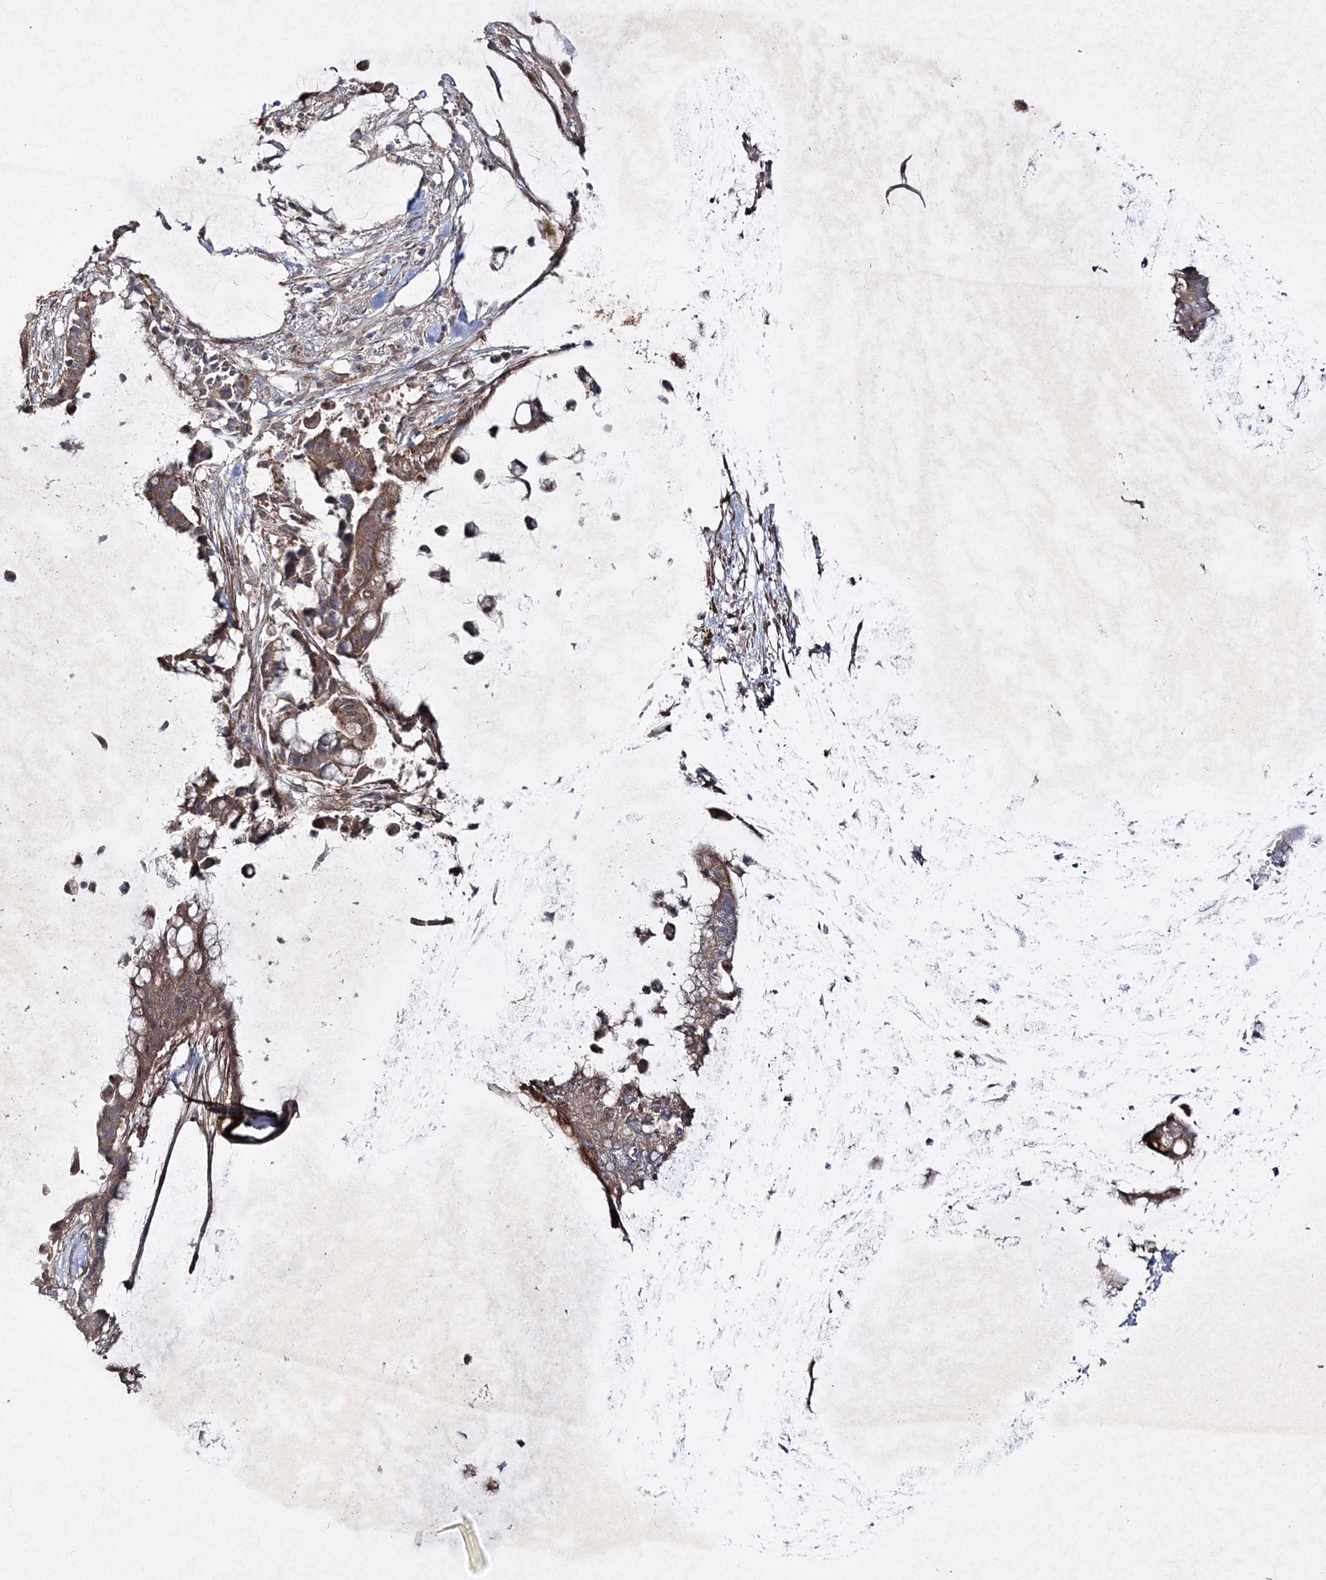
{"staining": {"intensity": "moderate", "quantity": ">75%", "location": "cytoplasmic/membranous"}, "tissue": "pancreatic cancer", "cell_type": "Tumor cells", "image_type": "cancer", "snomed": [{"axis": "morphology", "description": "Adenocarcinoma, NOS"}, {"axis": "topography", "description": "Pancreas"}], "caption": "IHC of adenocarcinoma (pancreatic) exhibits medium levels of moderate cytoplasmic/membranous expression in approximately >75% of tumor cells. Using DAB (3,3'-diaminobenzidine) (brown) and hematoxylin (blue) stains, captured at high magnification using brightfield microscopy.", "gene": "MOCS2", "patient": {"sex": "male", "age": 41}}